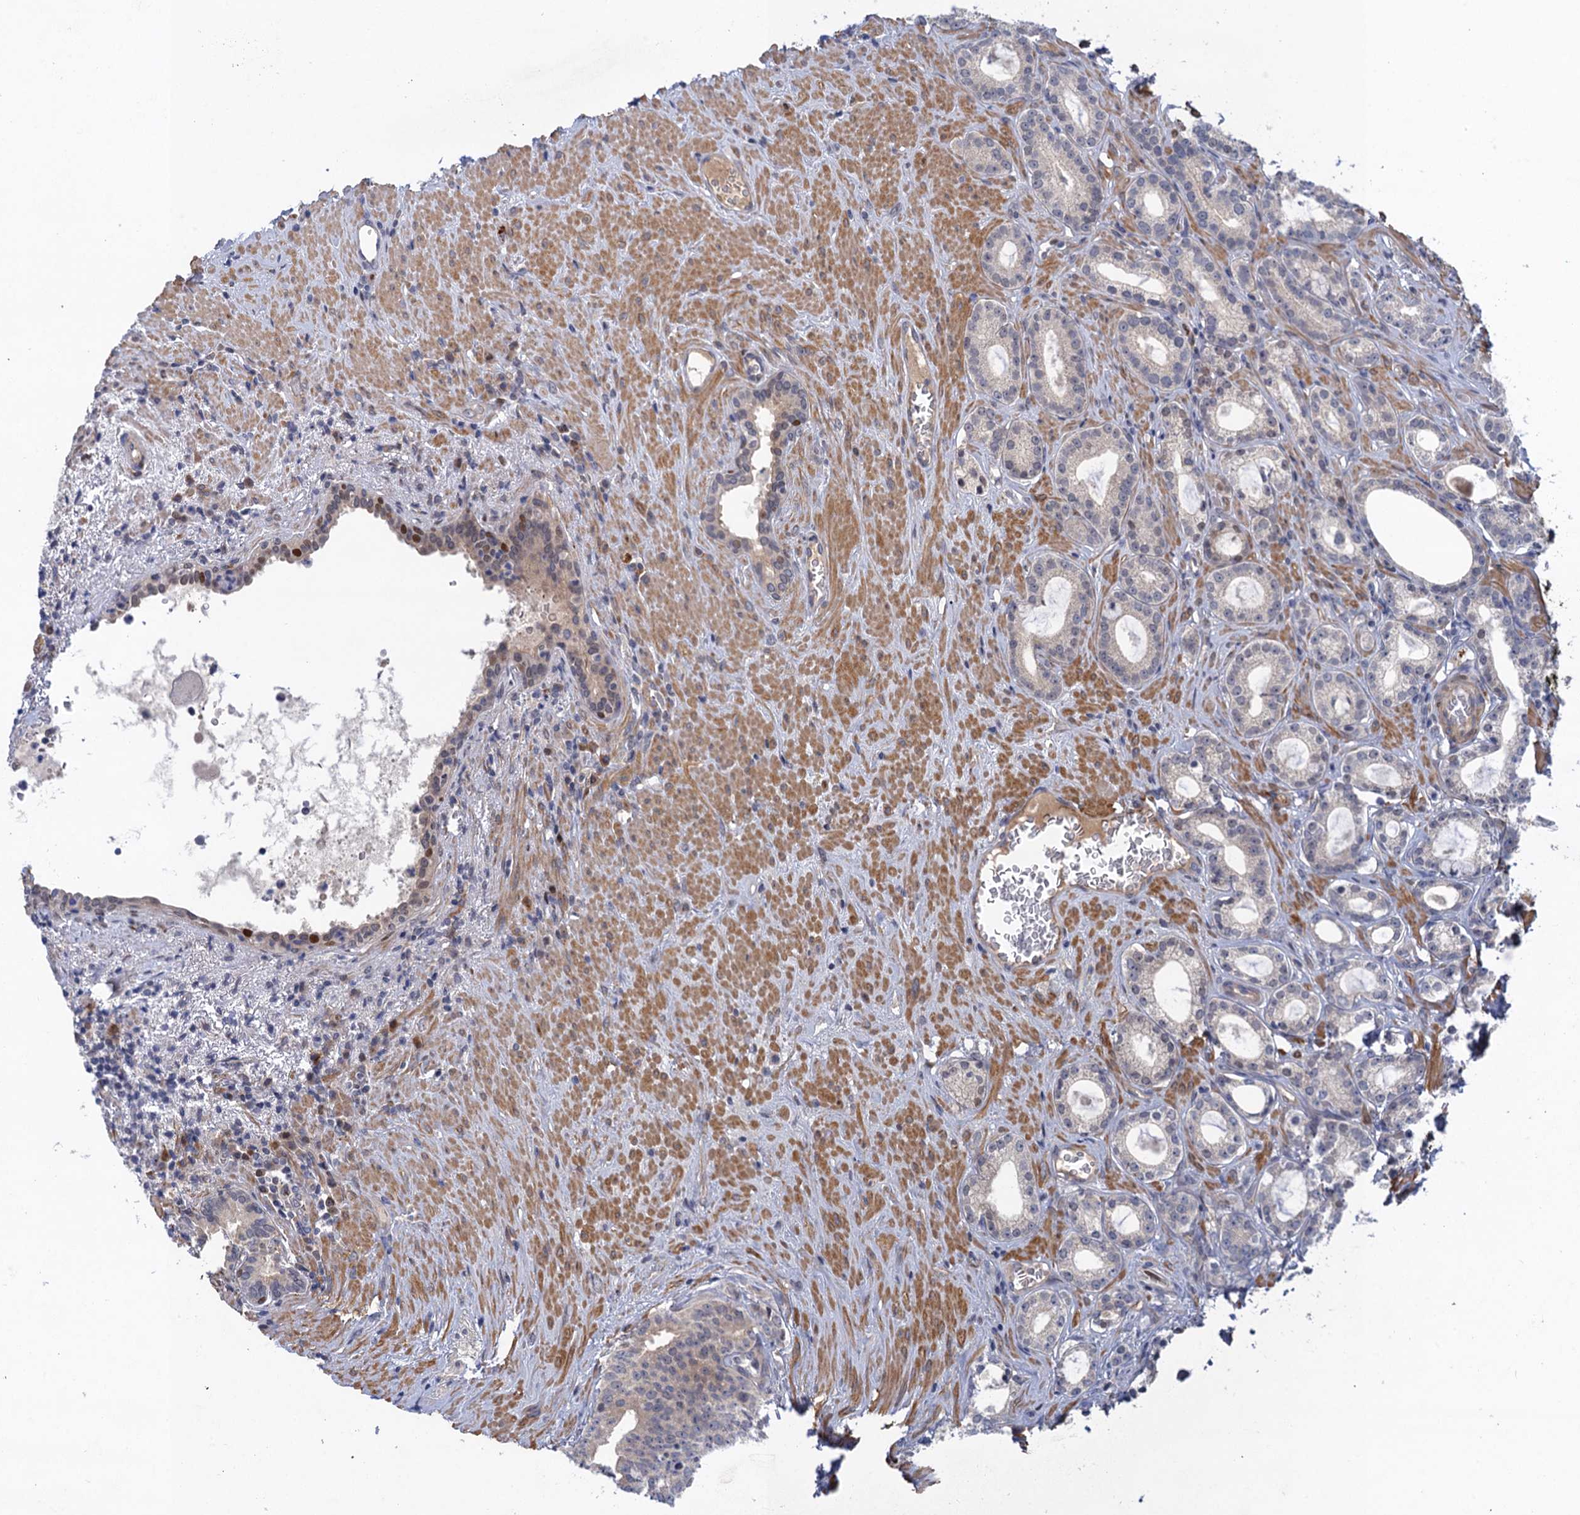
{"staining": {"intensity": "moderate", "quantity": "<25%", "location": "nuclear"}, "tissue": "prostate cancer", "cell_type": "Tumor cells", "image_type": "cancer", "snomed": [{"axis": "morphology", "description": "Adenocarcinoma, Low grade"}, {"axis": "topography", "description": "Prostate"}], "caption": "A photomicrograph of low-grade adenocarcinoma (prostate) stained for a protein shows moderate nuclear brown staining in tumor cells. (brown staining indicates protein expression, while blue staining denotes nuclei).", "gene": "NEK8", "patient": {"sex": "male", "age": 71}}